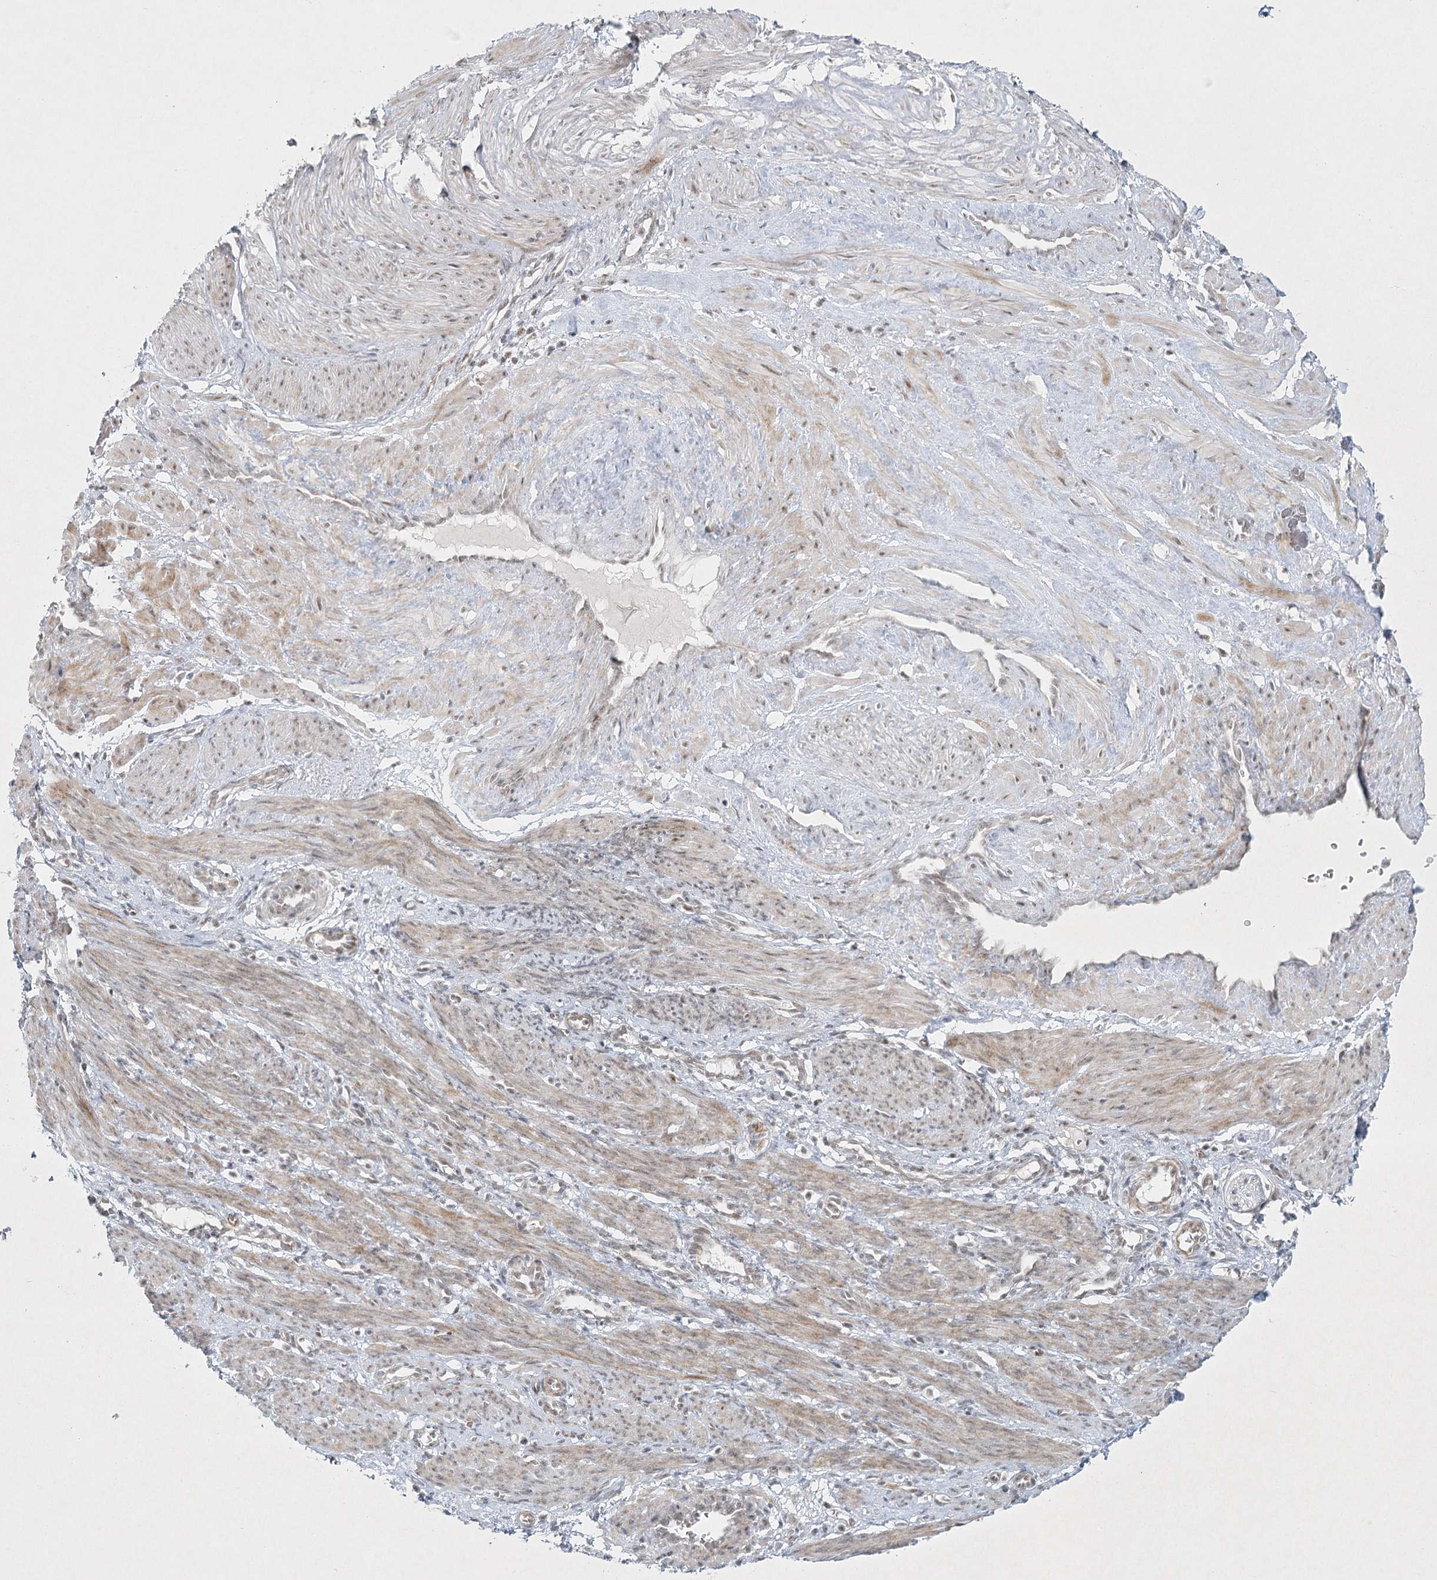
{"staining": {"intensity": "weak", "quantity": ">75%", "location": "cytoplasmic/membranous"}, "tissue": "smooth muscle", "cell_type": "Smooth muscle cells", "image_type": "normal", "snomed": [{"axis": "morphology", "description": "Normal tissue, NOS"}, {"axis": "topography", "description": "Endometrium"}], "caption": "Protein expression analysis of normal smooth muscle demonstrates weak cytoplasmic/membranous positivity in approximately >75% of smooth muscle cells.", "gene": "U2SURP", "patient": {"sex": "female", "age": 33}}